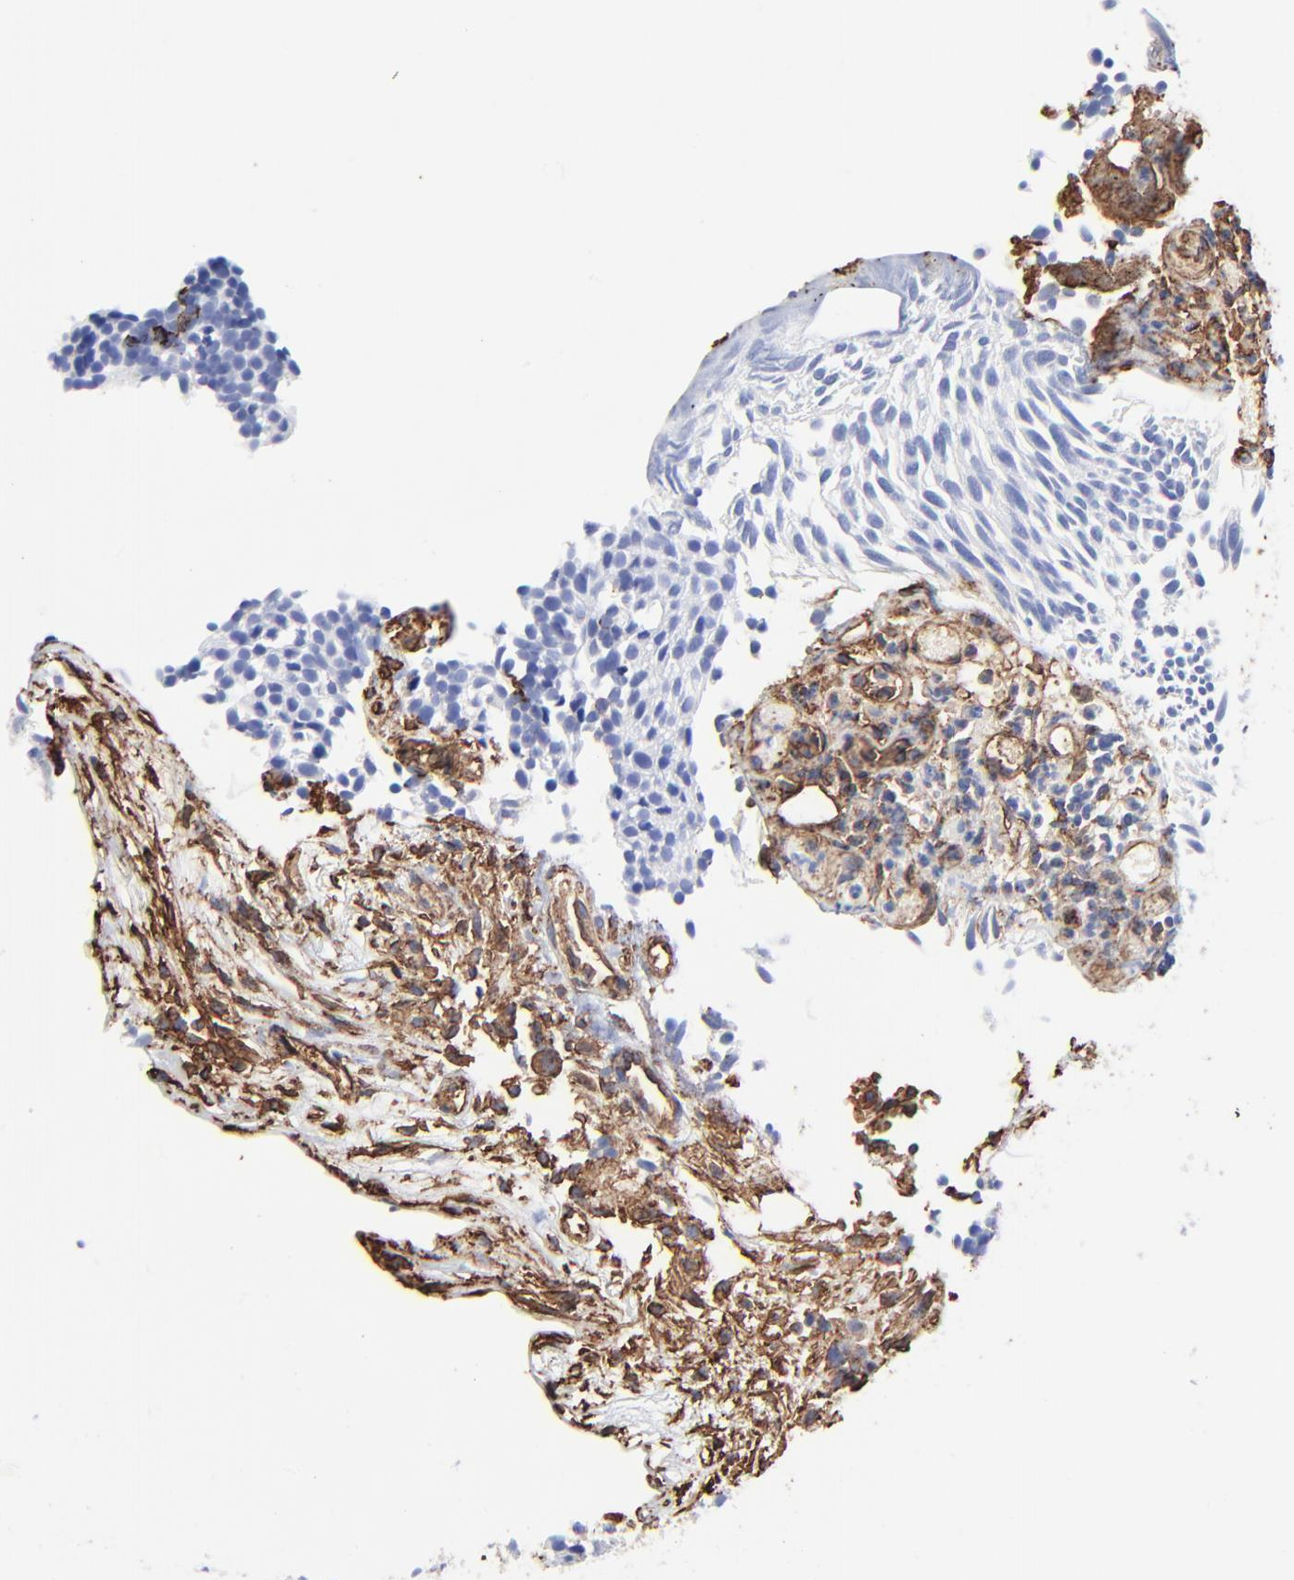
{"staining": {"intensity": "negative", "quantity": "none", "location": "none"}, "tissue": "urothelial cancer", "cell_type": "Tumor cells", "image_type": "cancer", "snomed": [{"axis": "morphology", "description": "Urothelial carcinoma, Low grade"}, {"axis": "topography", "description": "Urinary bladder"}], "caption": "Human low-grade urothelial carcinoma stained for a protein using IHC shows no expression in tumor cells.", "gene": "CAV1", "patient": {"sex": "male", "age": 85}}